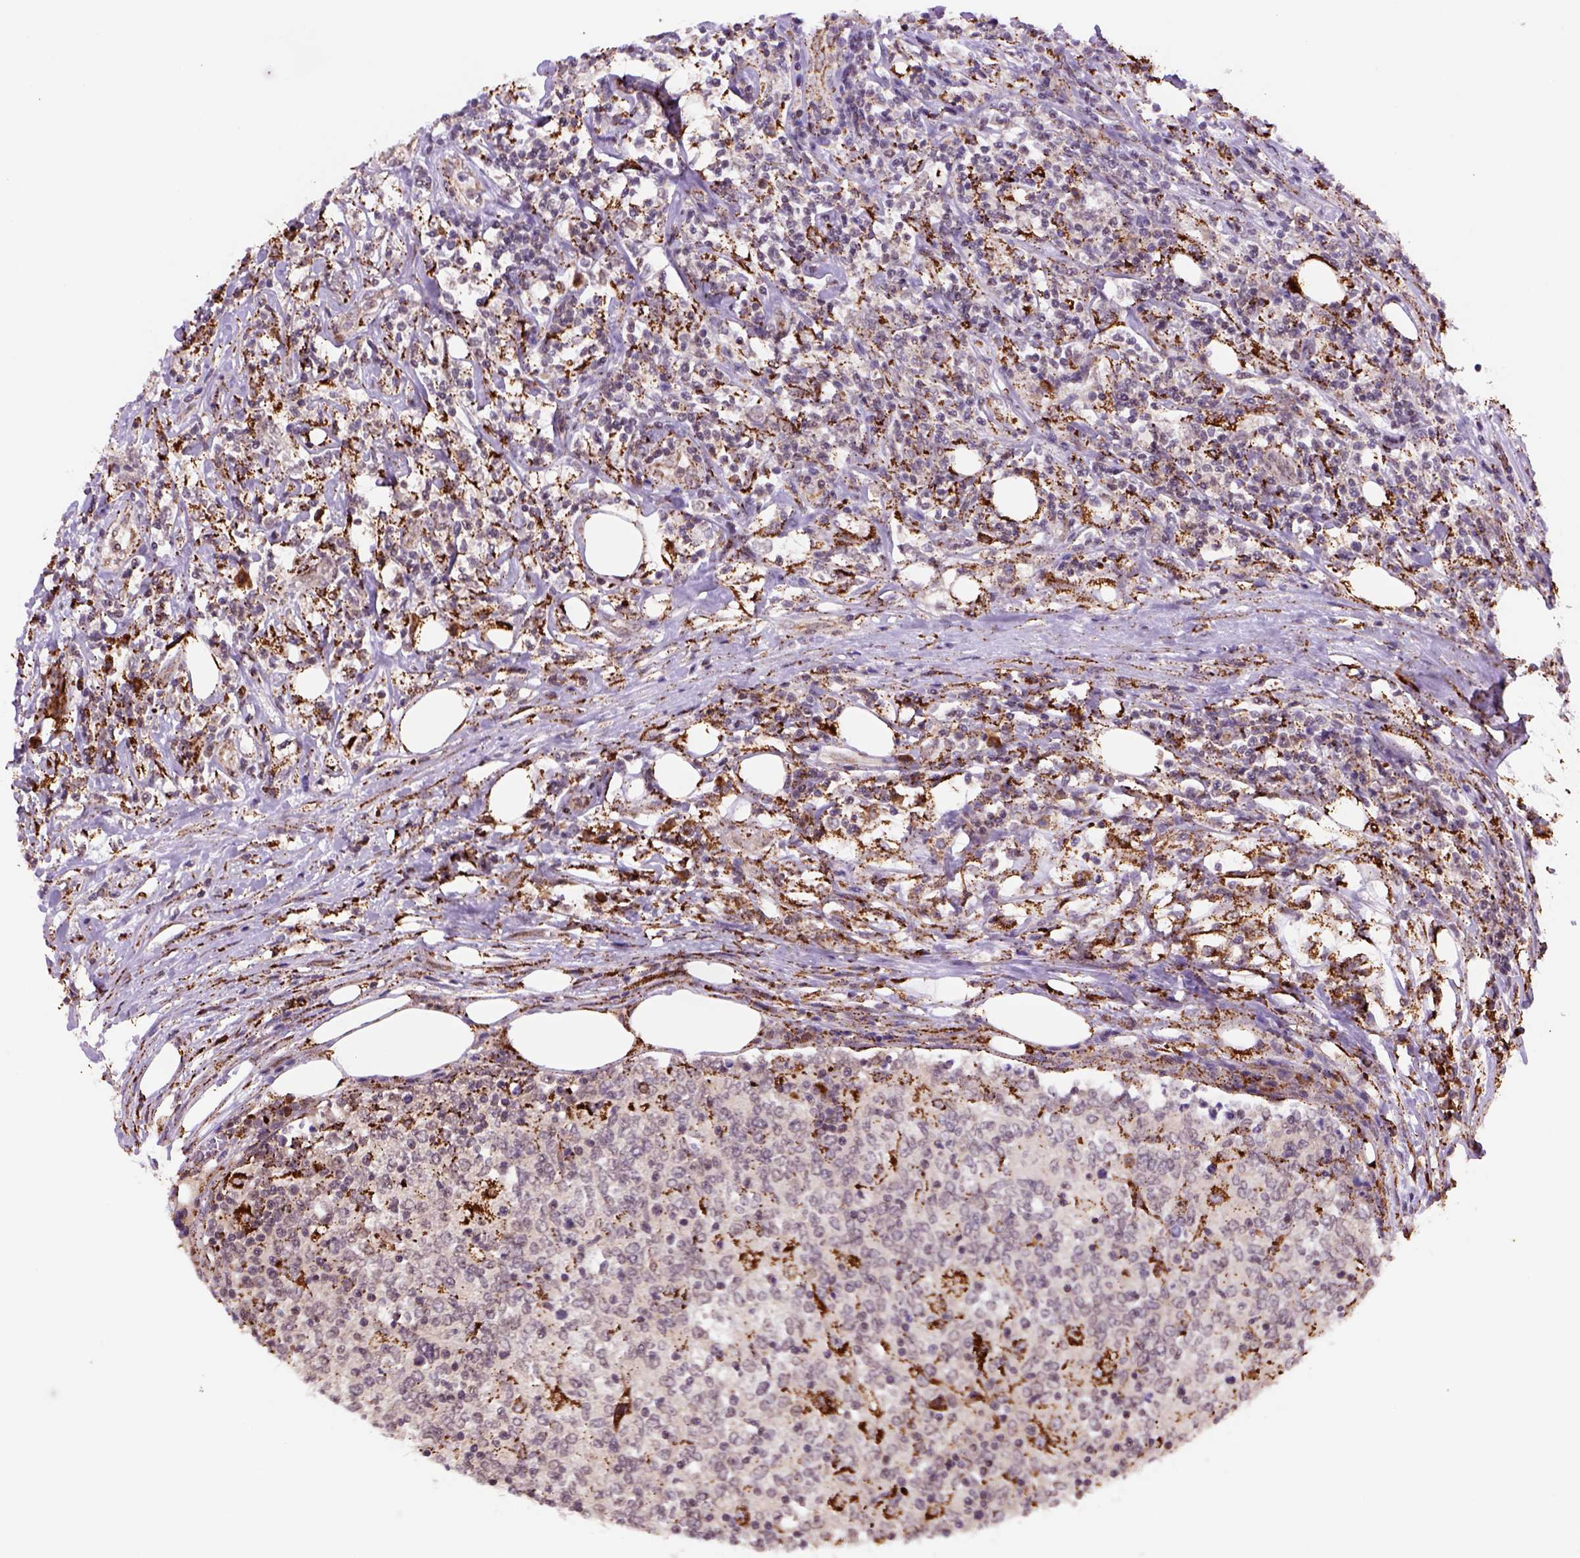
{"staining": {"intensity": "strong", "quantity": "25%-75%", "location": "cytoplasmic/membranous"}, "tissue": "lymphoma", "cell_type": "Tumor cells", "image_type": "cancer", "snomed": [{"axis": "morphology", "description": "Malignant lymphoma, non-Hodgkin's type, High grade"}, {"axis": "topography", "description": "Lymph node"}], "caption": "Brown immunohistochemical staining in human lymphoma displays strong cytoplasmic/membranous staining in approximately 25%-75% of tumor cells. (brown staining indicates protein expression, while blue staining denotes nuclei).", "gene": "FZD7", "patient": {"sex": "female", "age": 84}}